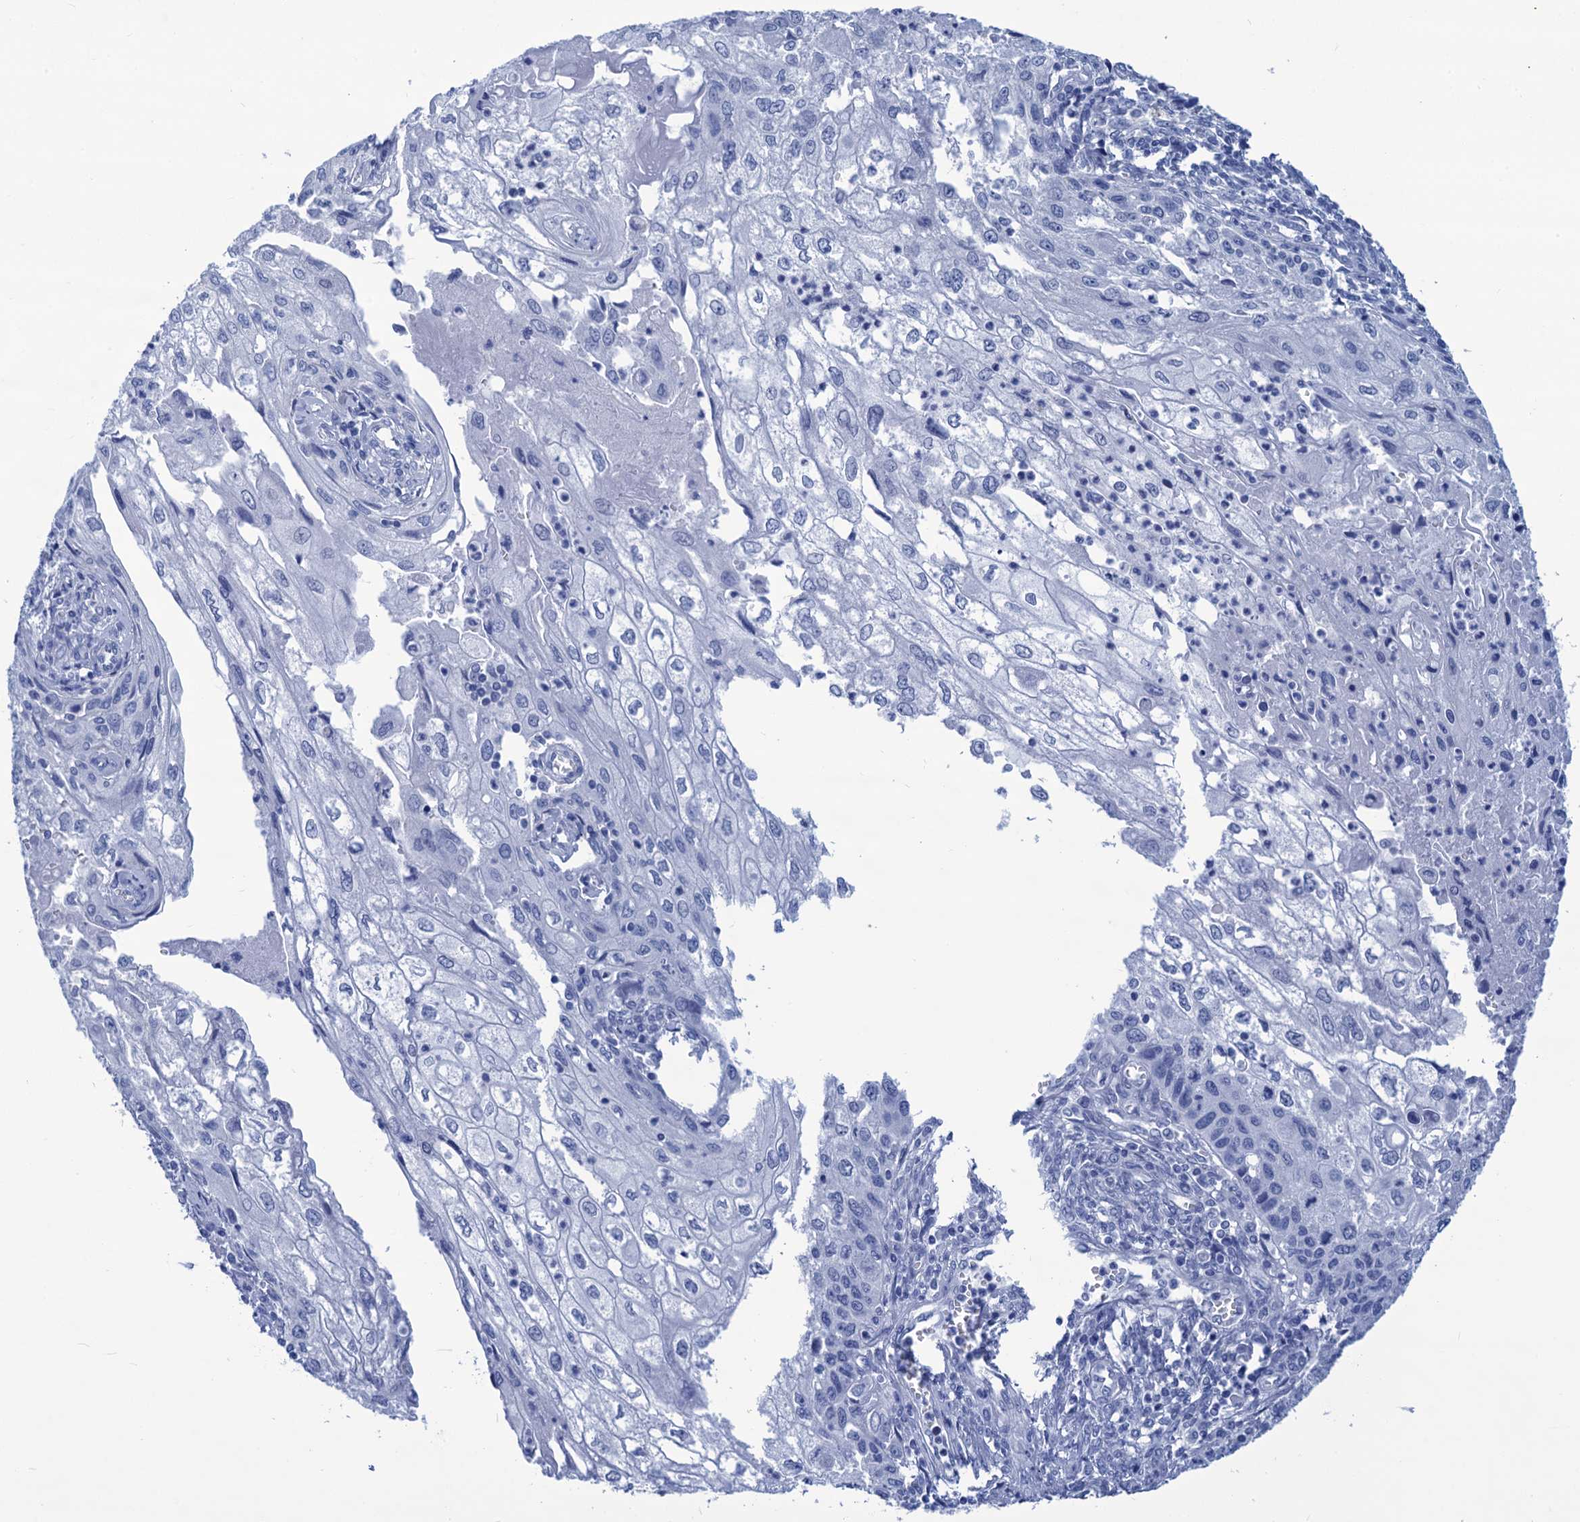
{"staining": {"intensity": "negative", "quantity": "none", "location": "none"}, "tissue": "cervical cancer", "cell_type": "Tumor cells", "image_type": "cancer", "snomed": [{"axis": "morphology", "description": "Squamous cell carcinoma, NOS"}, {"axis": "topography", "description": "Cervix"}], "caption": "A histopathology image of human cervical cancer (squamous cell carcinoma) is negative for staining in tumor cells. Nuclei are stained in blue.", "gene": "CABYR", "patient": {"sex": "female", "age": 67}}